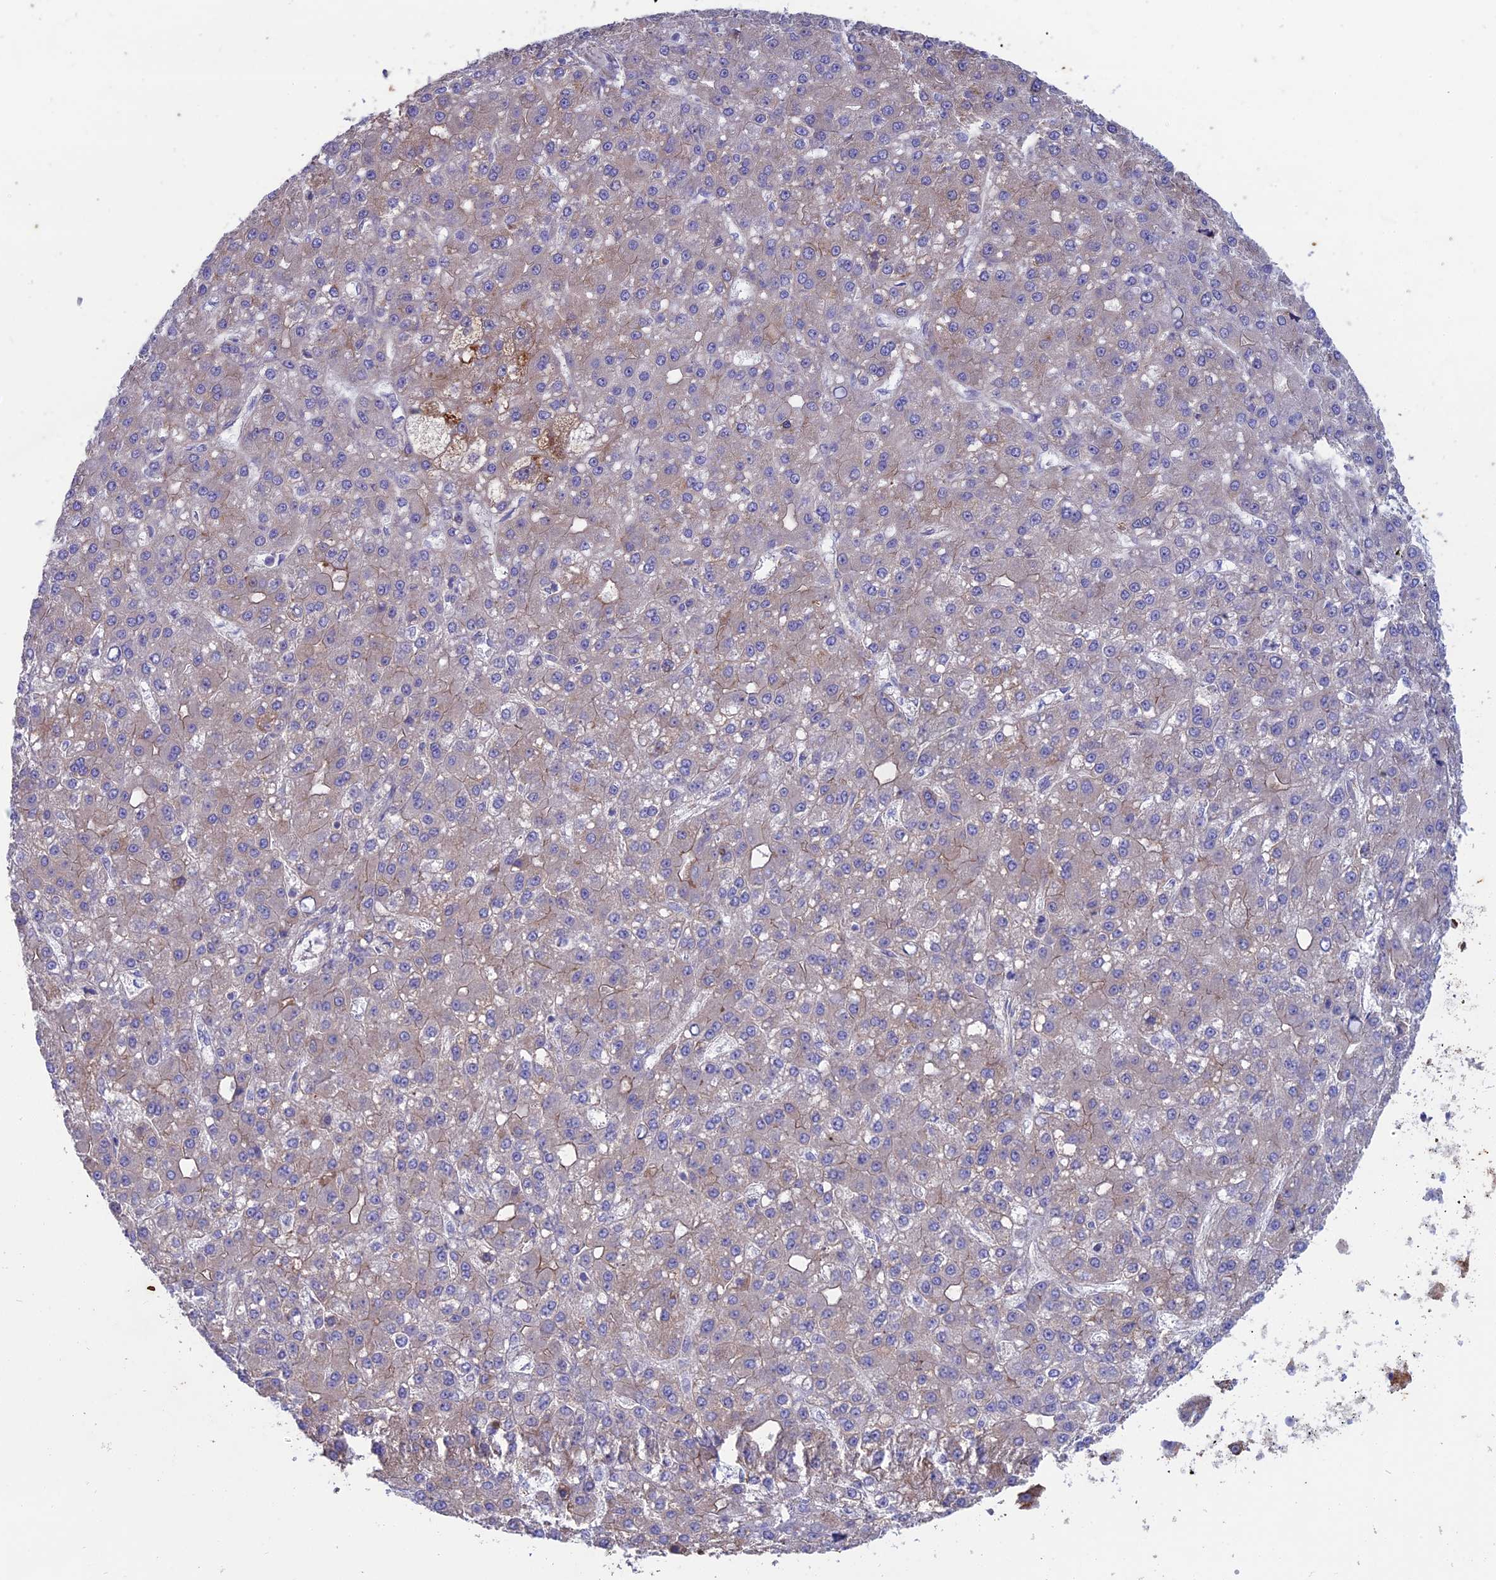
{"staining": {"intensity": "moderate", "quantity": "<25%", "location": "cytoplasmic/membranous"}, "tissue": "liver cancer", "cell_type": "Tumor cells", "image_type": "cancer", "snomed": [{"axis": "morphology", "description": "Carcinoma, Hepatocellular, NOS"}, {"axis": "topography", "description": "Liver"}], "caption": "Human liver cancer stained with a brown dye reveals moderate cytoplasmic/membranous positive expression in about <25% of tumor cells.", "gene": "MYO5B", "patient": {"sex": "male", "age": 67}}